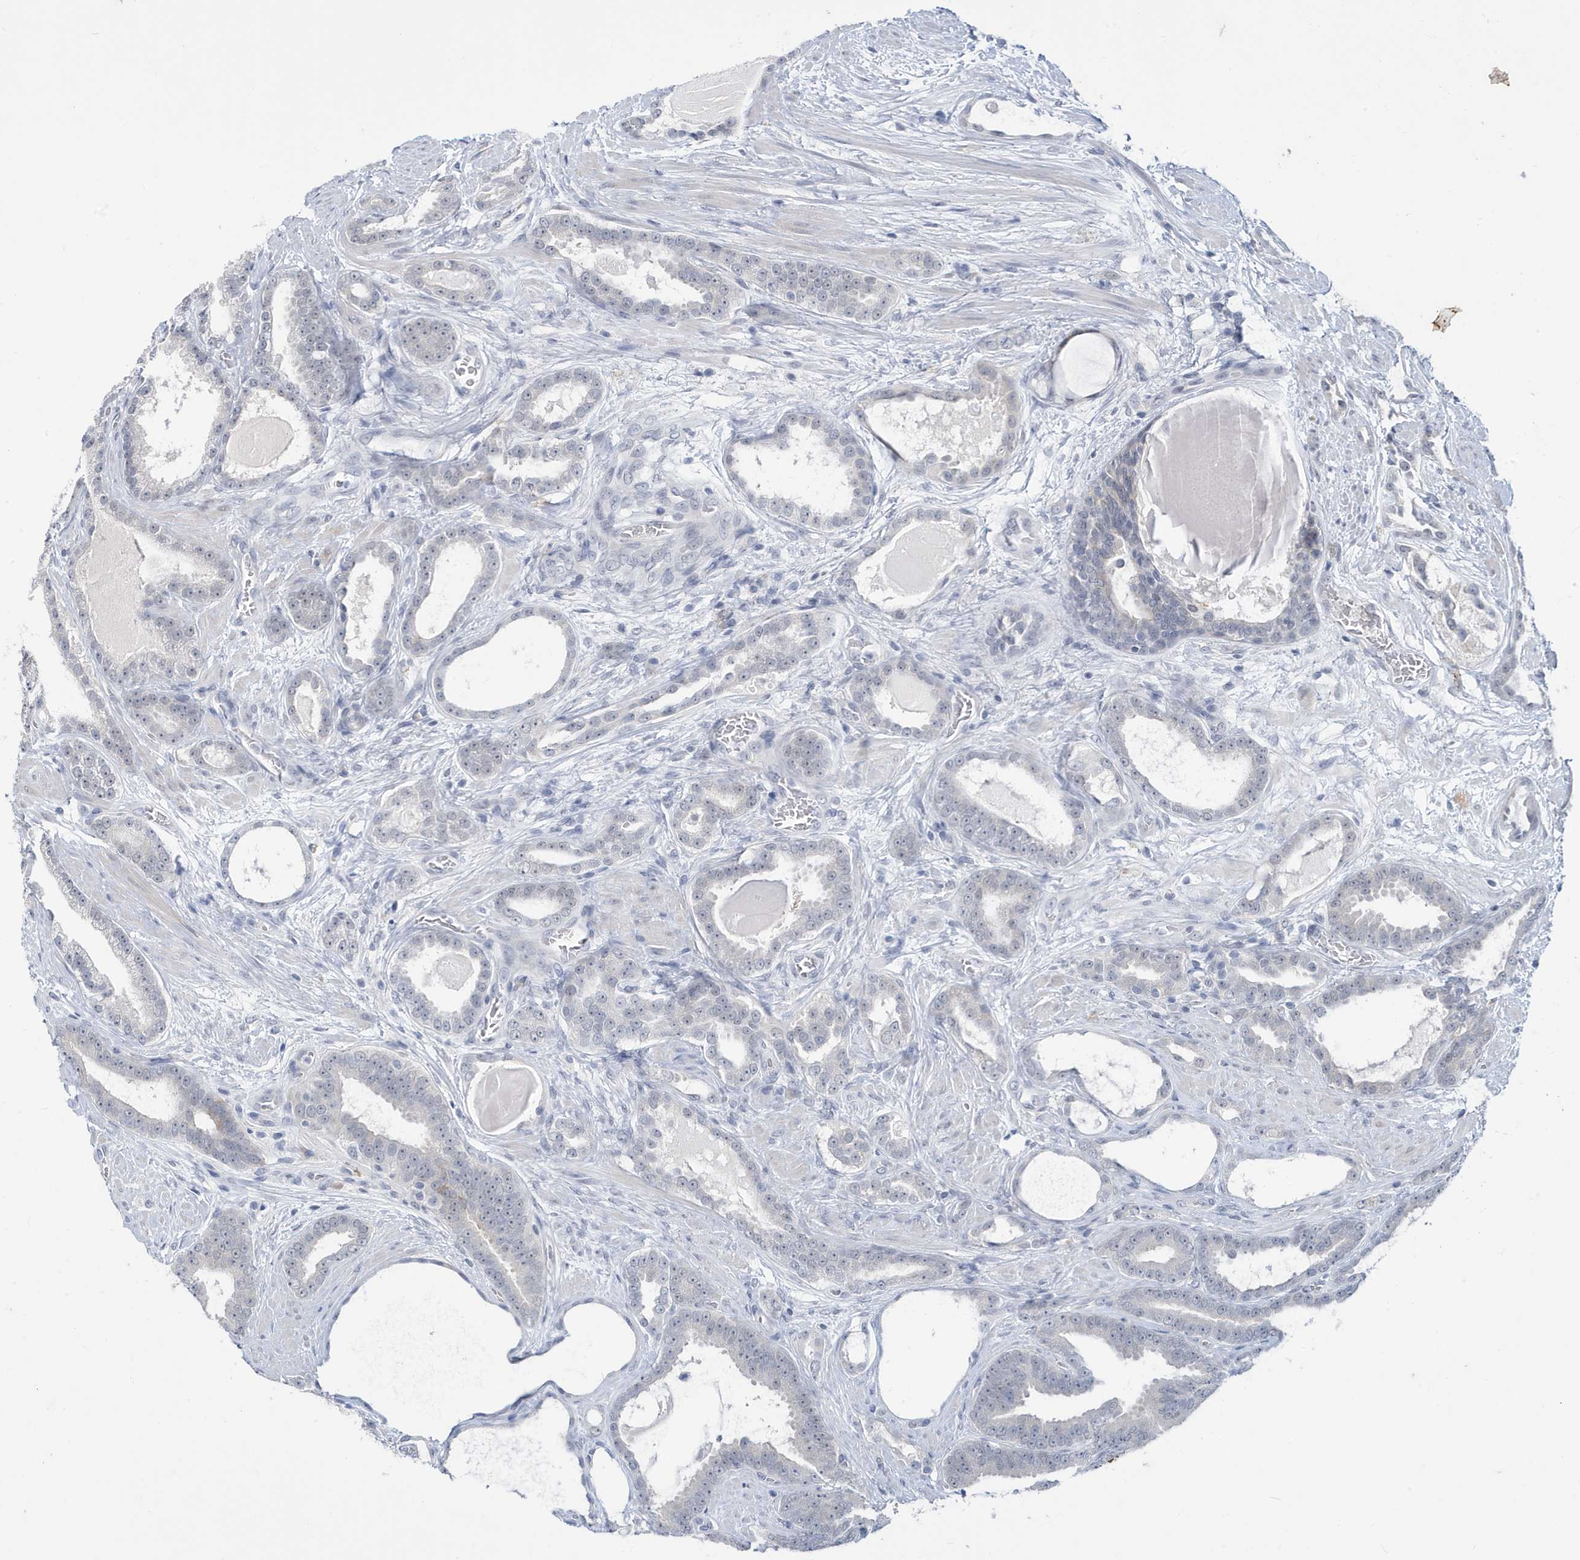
{"staining": {"intensity": "negative", "quantity": "none", "location": "none"}, "tissue": "prostate cancer", "cell_type": "Tumor cells", "image_type": "cancer", "snomed": [{"axis": "morphology", "description": "Adenocarcinoma, High grade"}, {"axis": "topography", "description": "Prostate"}], "caption": "This micrograph is of prostate cancer (high-grade adenocarcinoma) stained with immunohistochemistry to label a protein in brown with the nuclei are counter-stained blue. There is no expression in tumor cells.", "gene": "ZNF654", "patient": {"sex": "male", "age": 60}}